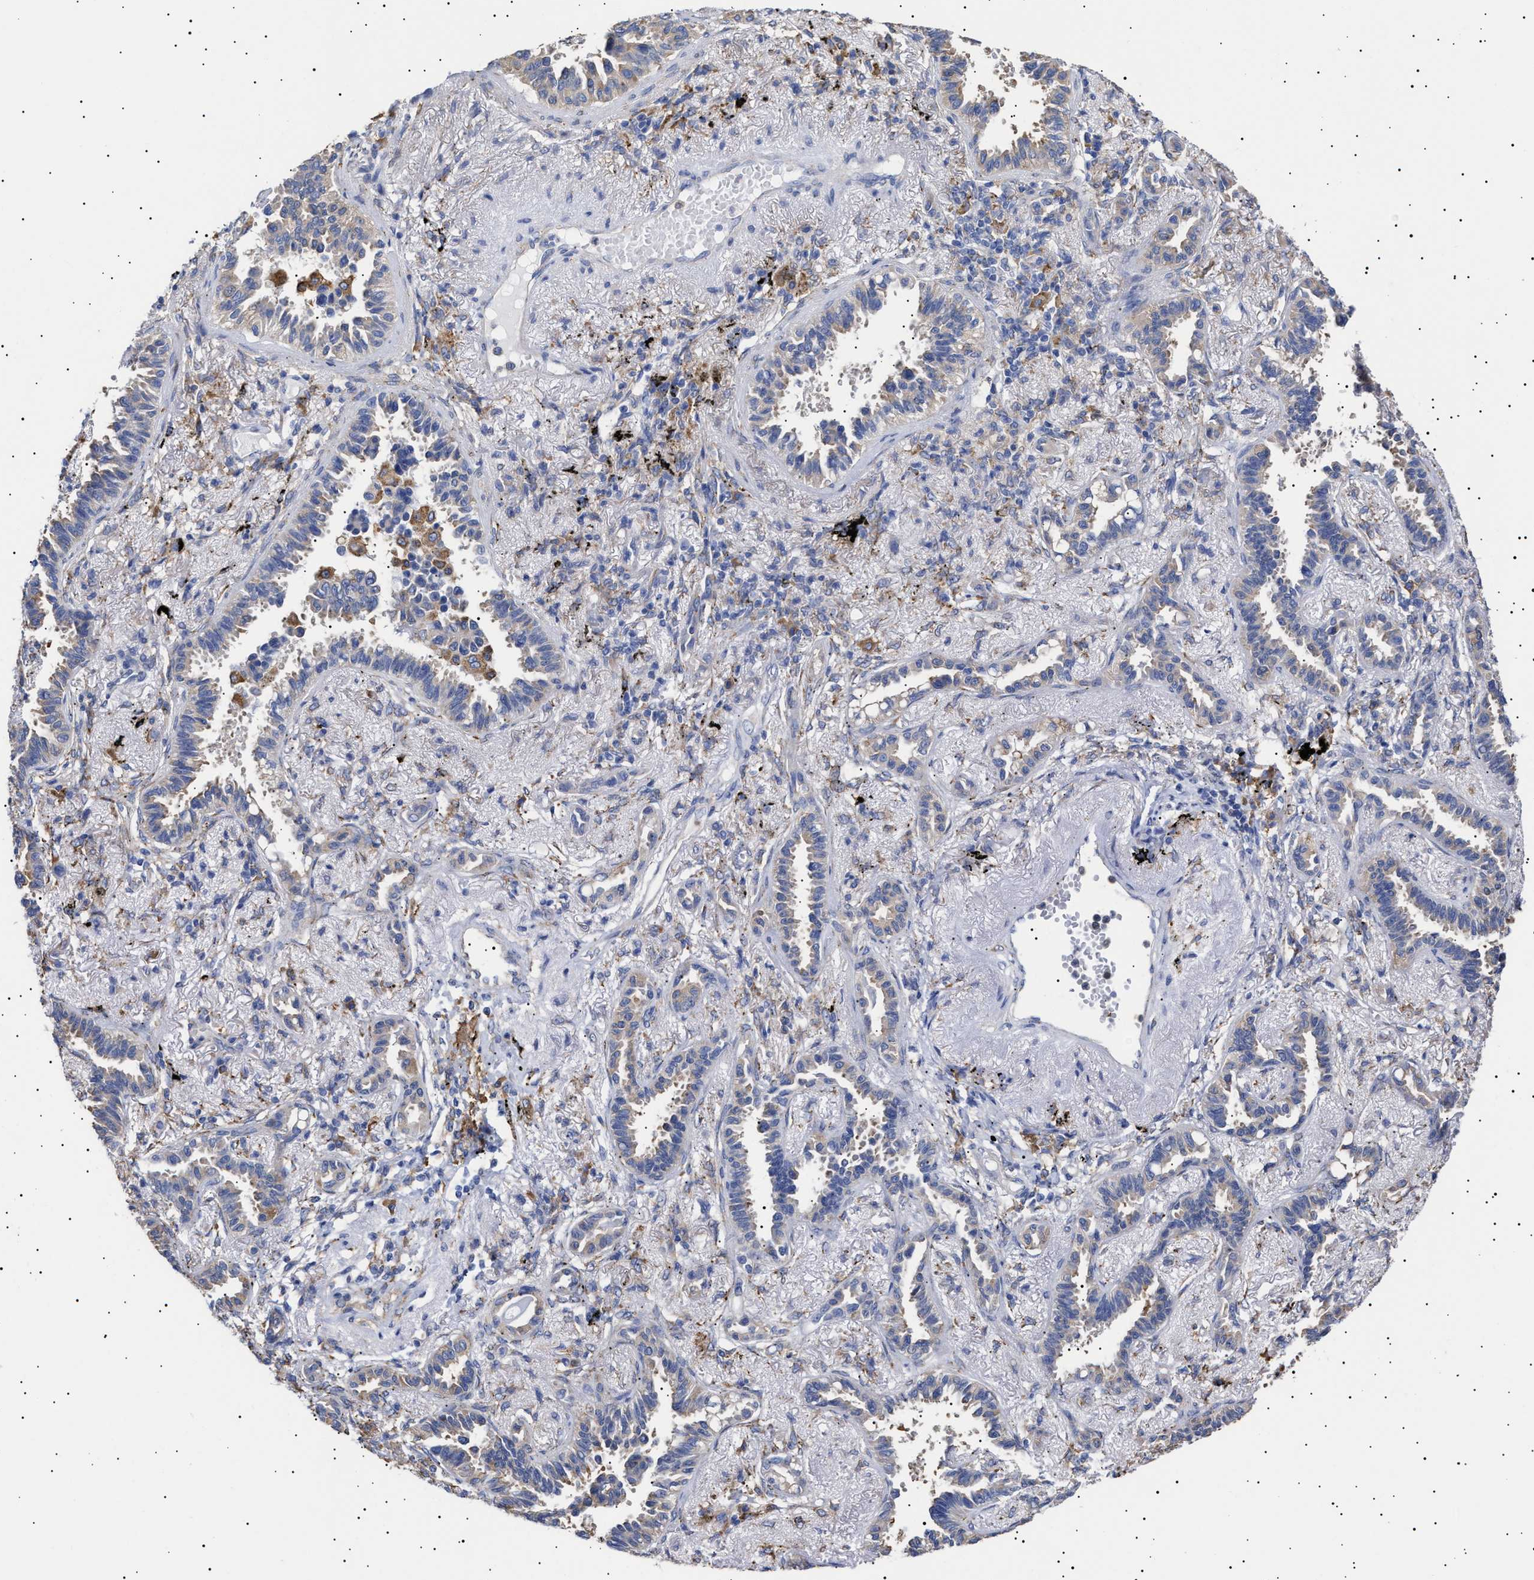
{"staining": {"intensity": "negative", "quantity": "none", "location": "none"}, "tissue": "lung cancer", "cell_type": "Tumor cells", "image_type": "cancer", "snomed": [{"axis": "morphology", "description": "Adenocarcinoma, NOS"}, {"axis": "topography", "description": "Lung"}], "caption": "Lung adenocarcinoma was stained to show a protein in brown. There is no significant expression in tumor cells.", "gene": "ERCC6L2", "patient": {"sex": "male", "age": 59}}